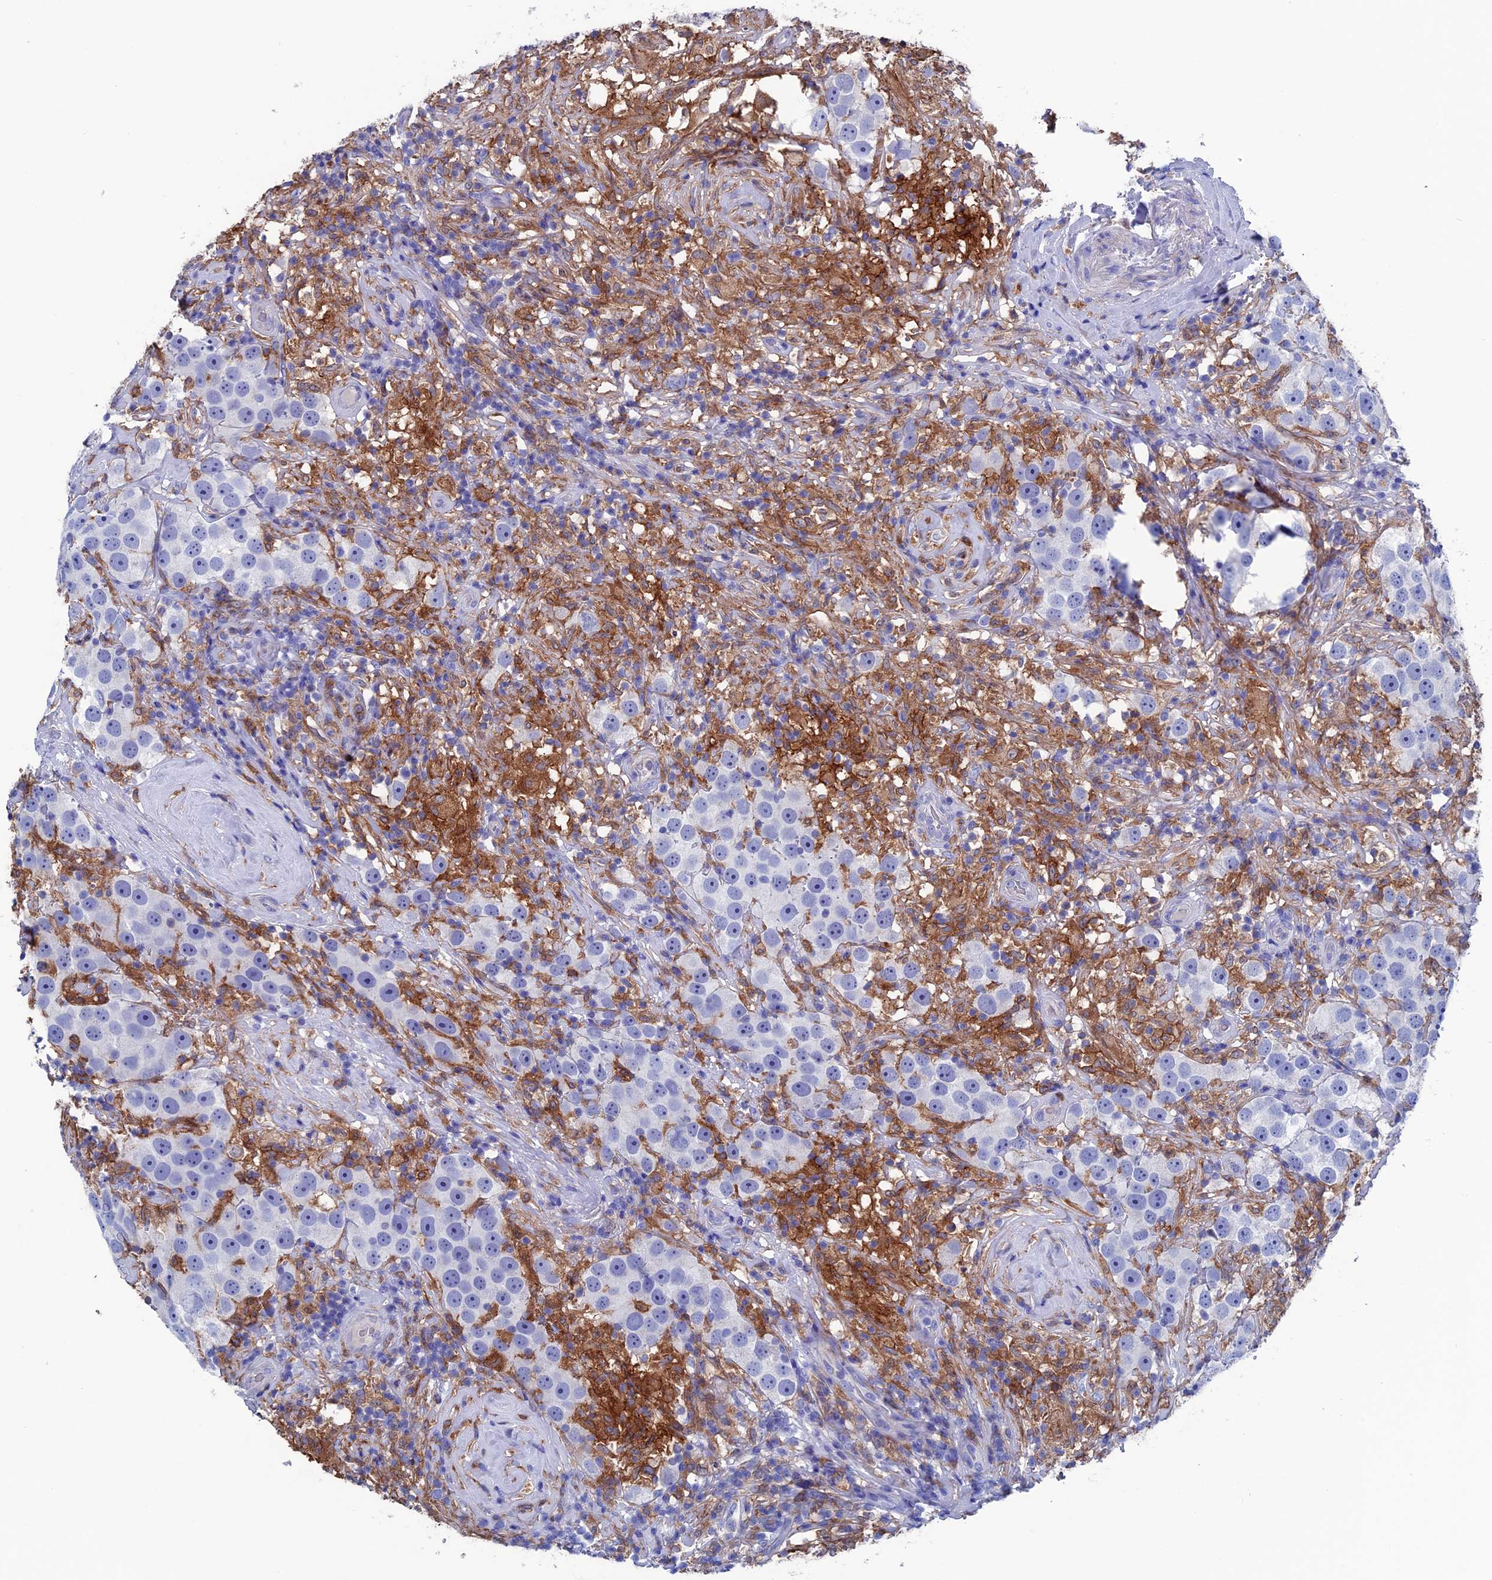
{"staining": {"intensity": "negative", "quantity": "none", "location": "none"}, "tissue": "testis cancer", "cell_type": "Tumor cells", "image_type": "cancer", "snomed": [{"axis": "morphology", "description": "Seminoma, NOS"}, {"axis": "topography", "description": "Testis"}], "caption": "Immunohistochemistry (IHC) photomicrograph of testis seminoma stained for a protein (brown), which demonstrates no staining in tumor cells.", "gene": "TYROBP", "patient": {"sex": "male", "age": 49}}